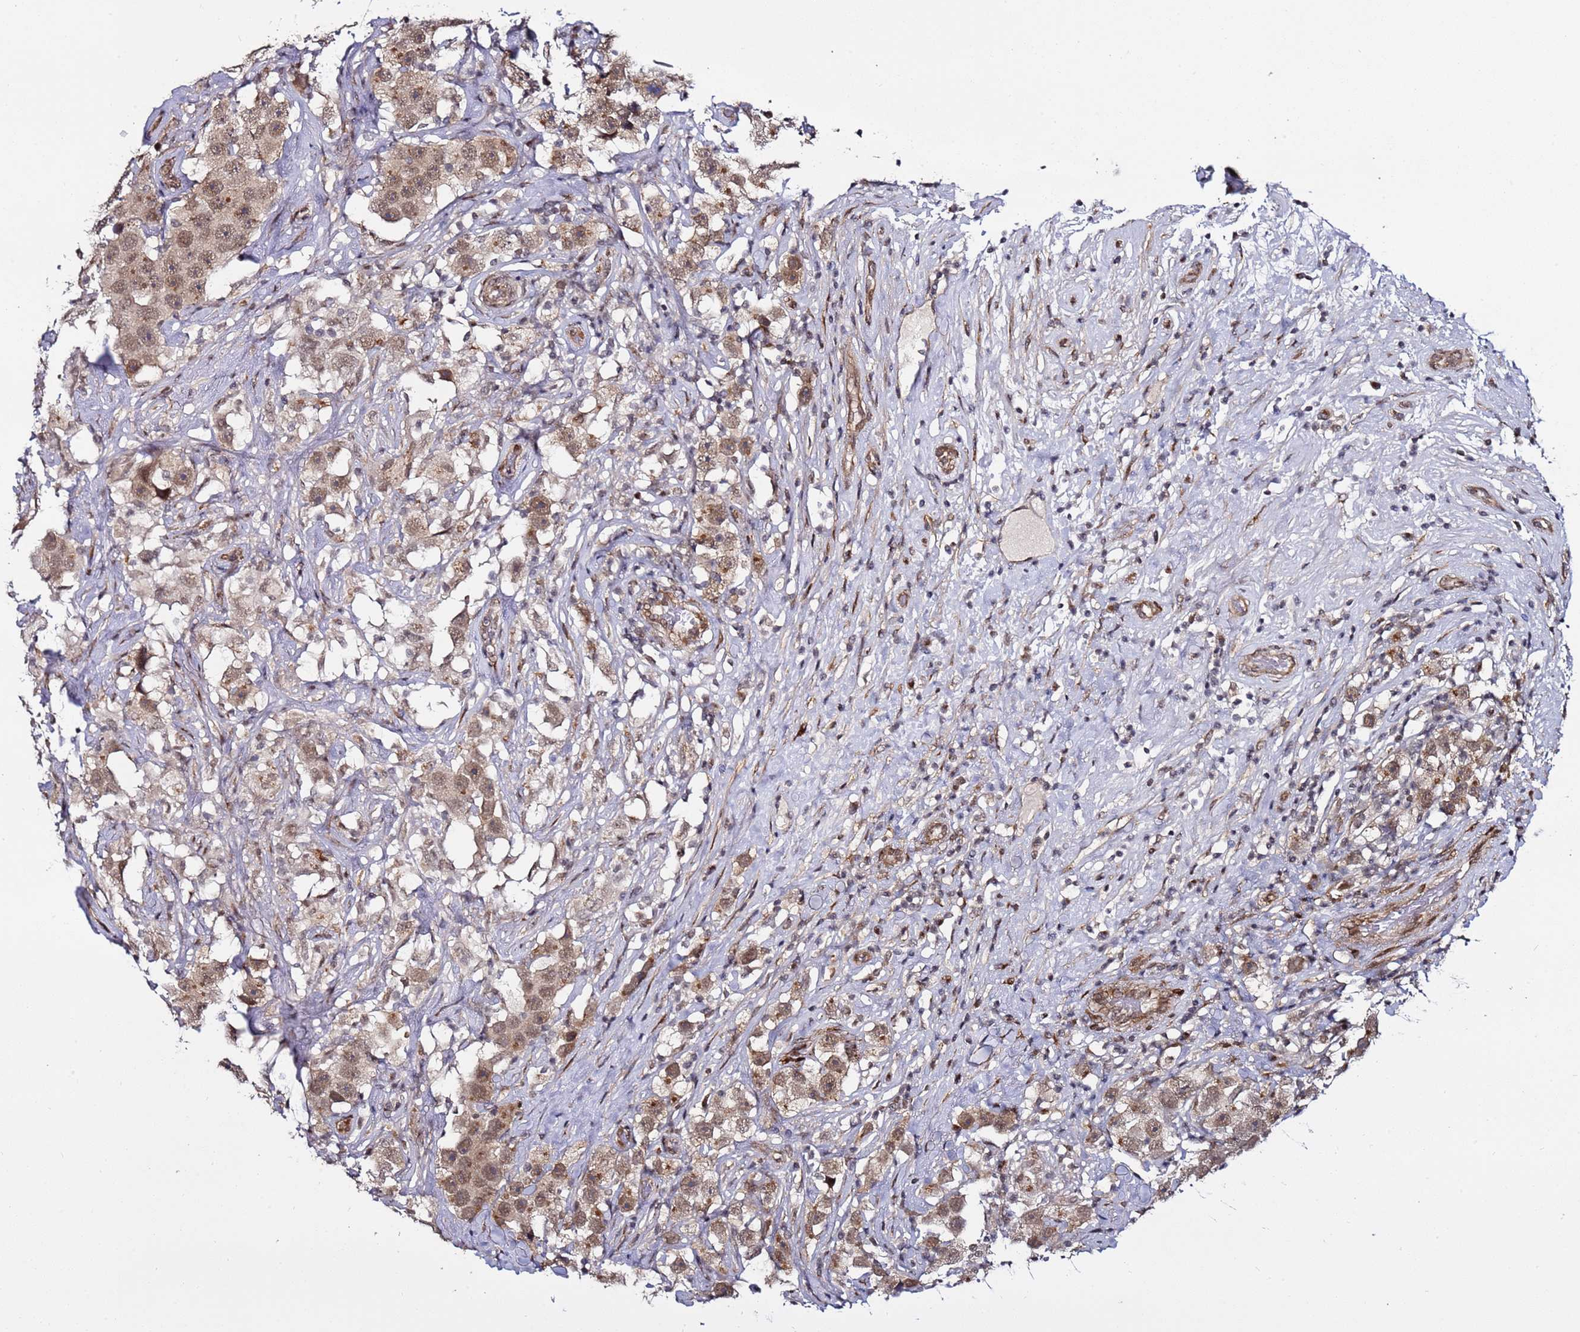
{"staining": {"intensity": "moderate", "quantity": ">75%", "location": "cytoplasmic/membranous,nuclear"}, "tissue": "testis cancer", "cell_type": "Tumor cells", "image_type": "cancer", "snomed": [{"axis": "morphology", "description": "Seminoma, NOS"}, {"axis": "topography", "description": "Testis"}], "caption": "The image reveals staining of seminoma (testis), revealing moderate cytoplasmic/membranous and nuclear protein staining (brown color) within tumor cells. The staining was performed using DAB (3,3'-diaminobenzidine), with brown indicating positive protein expression. Nuclei are stained blue with hematoxylin.", "gene": "POLR2D", "patient": {"sex": "male", "age": 49}}